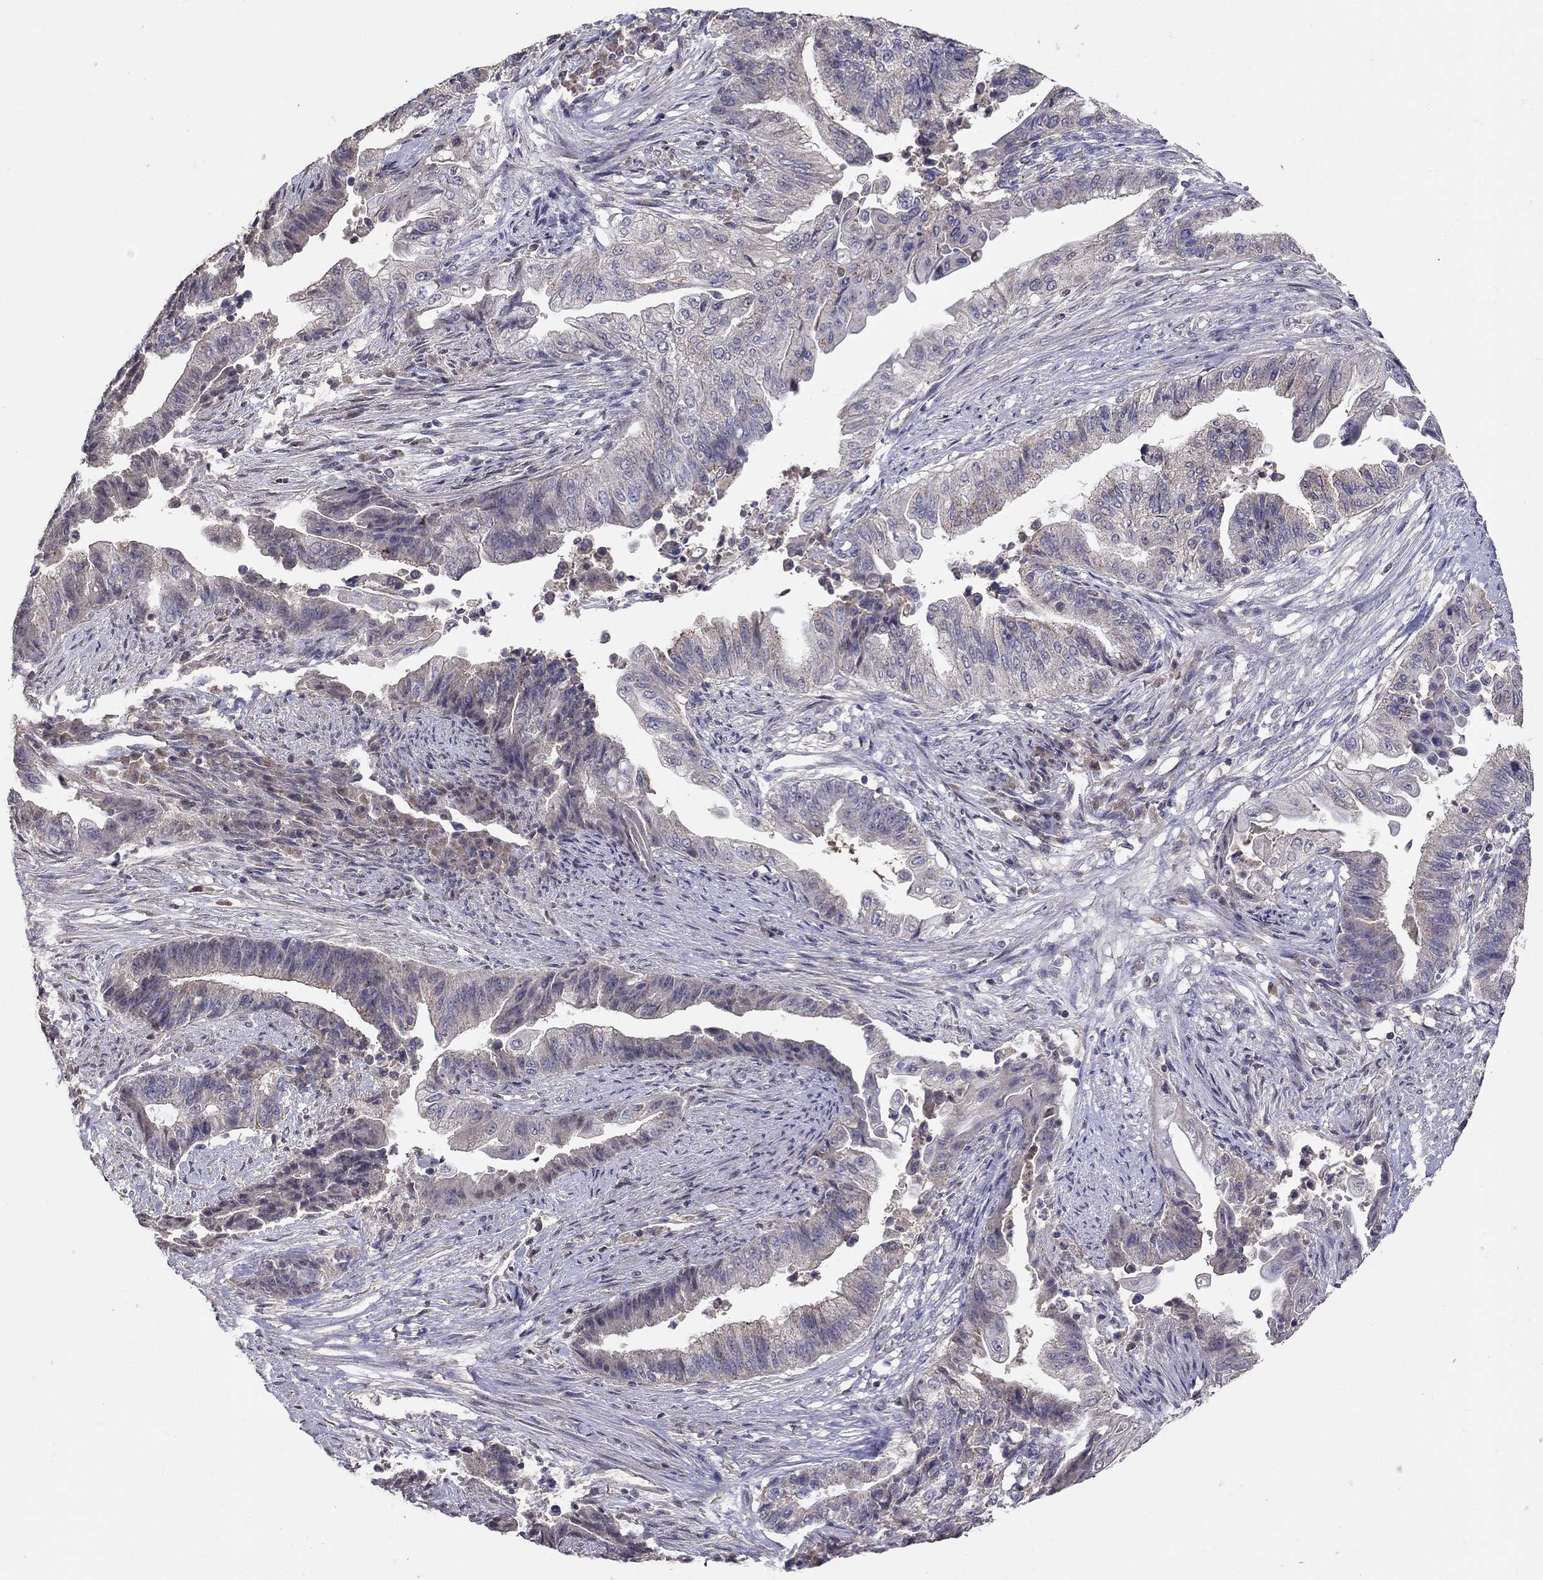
{"staining": {"intensity": "weak", "quantity": "<25%", "location": "cytoplasmic/membranous"}, "tissue": "endometrial cancer", "cell_type": "Tumor cells", "image_type": "cancer", "snomed": [{"axis": "morphology", "description": "Adenocarcinoma, NOS"}, {"axis": "topography", "description": "Uterus"}, {"axis": "topography", "description": "Endometrium"}], "caption": "Immunohistochemistry photomicrograph of adenocarcinoma (endometrial) stained for a protein (brown), which reveals no staining in tumor cells.", "gene": "RTP5", "patient": {"sex": "female", "age": 54}}